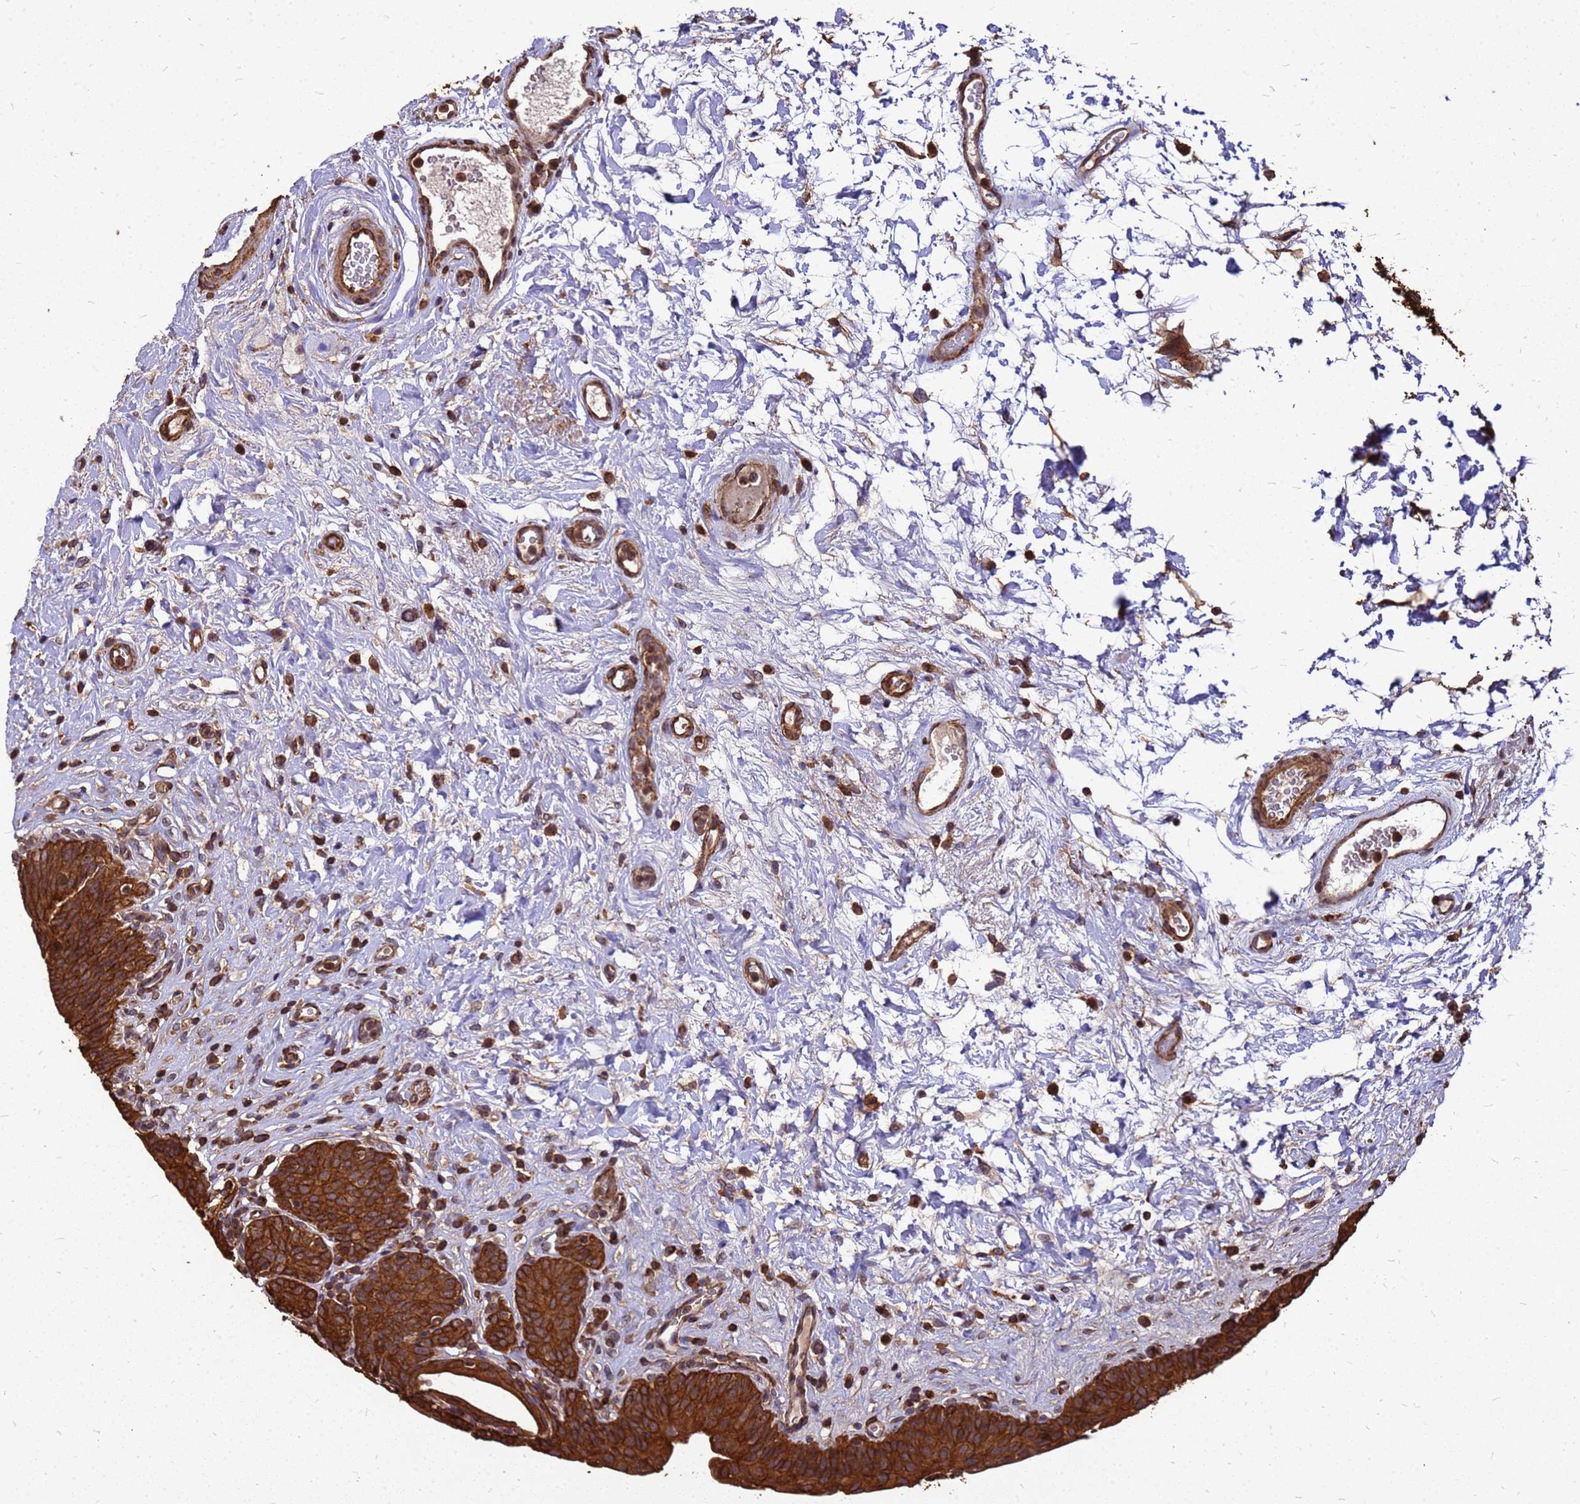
{"staining": {"intensity": "strong", "quantity": ">75%", "location": "cytoplasmic/membranous"}, "tissue": "urinary bladder", "cell_type": "Urothelial cells", "image_type": "normal", "snomed": [{"axis": "morphology", "description": "Normal tissue, NOS"}, {"axis": "topography", "description": "Urinary bladder"}], "caption": "Immunohistochemical staining of normal urinary bladder exhibits >75% levels of strong cytoplasmic/membranous protein expression in about >75% of urothelial cells.", "gene": "ZNF618", "patient": {"sex": "male", "age": 83}}